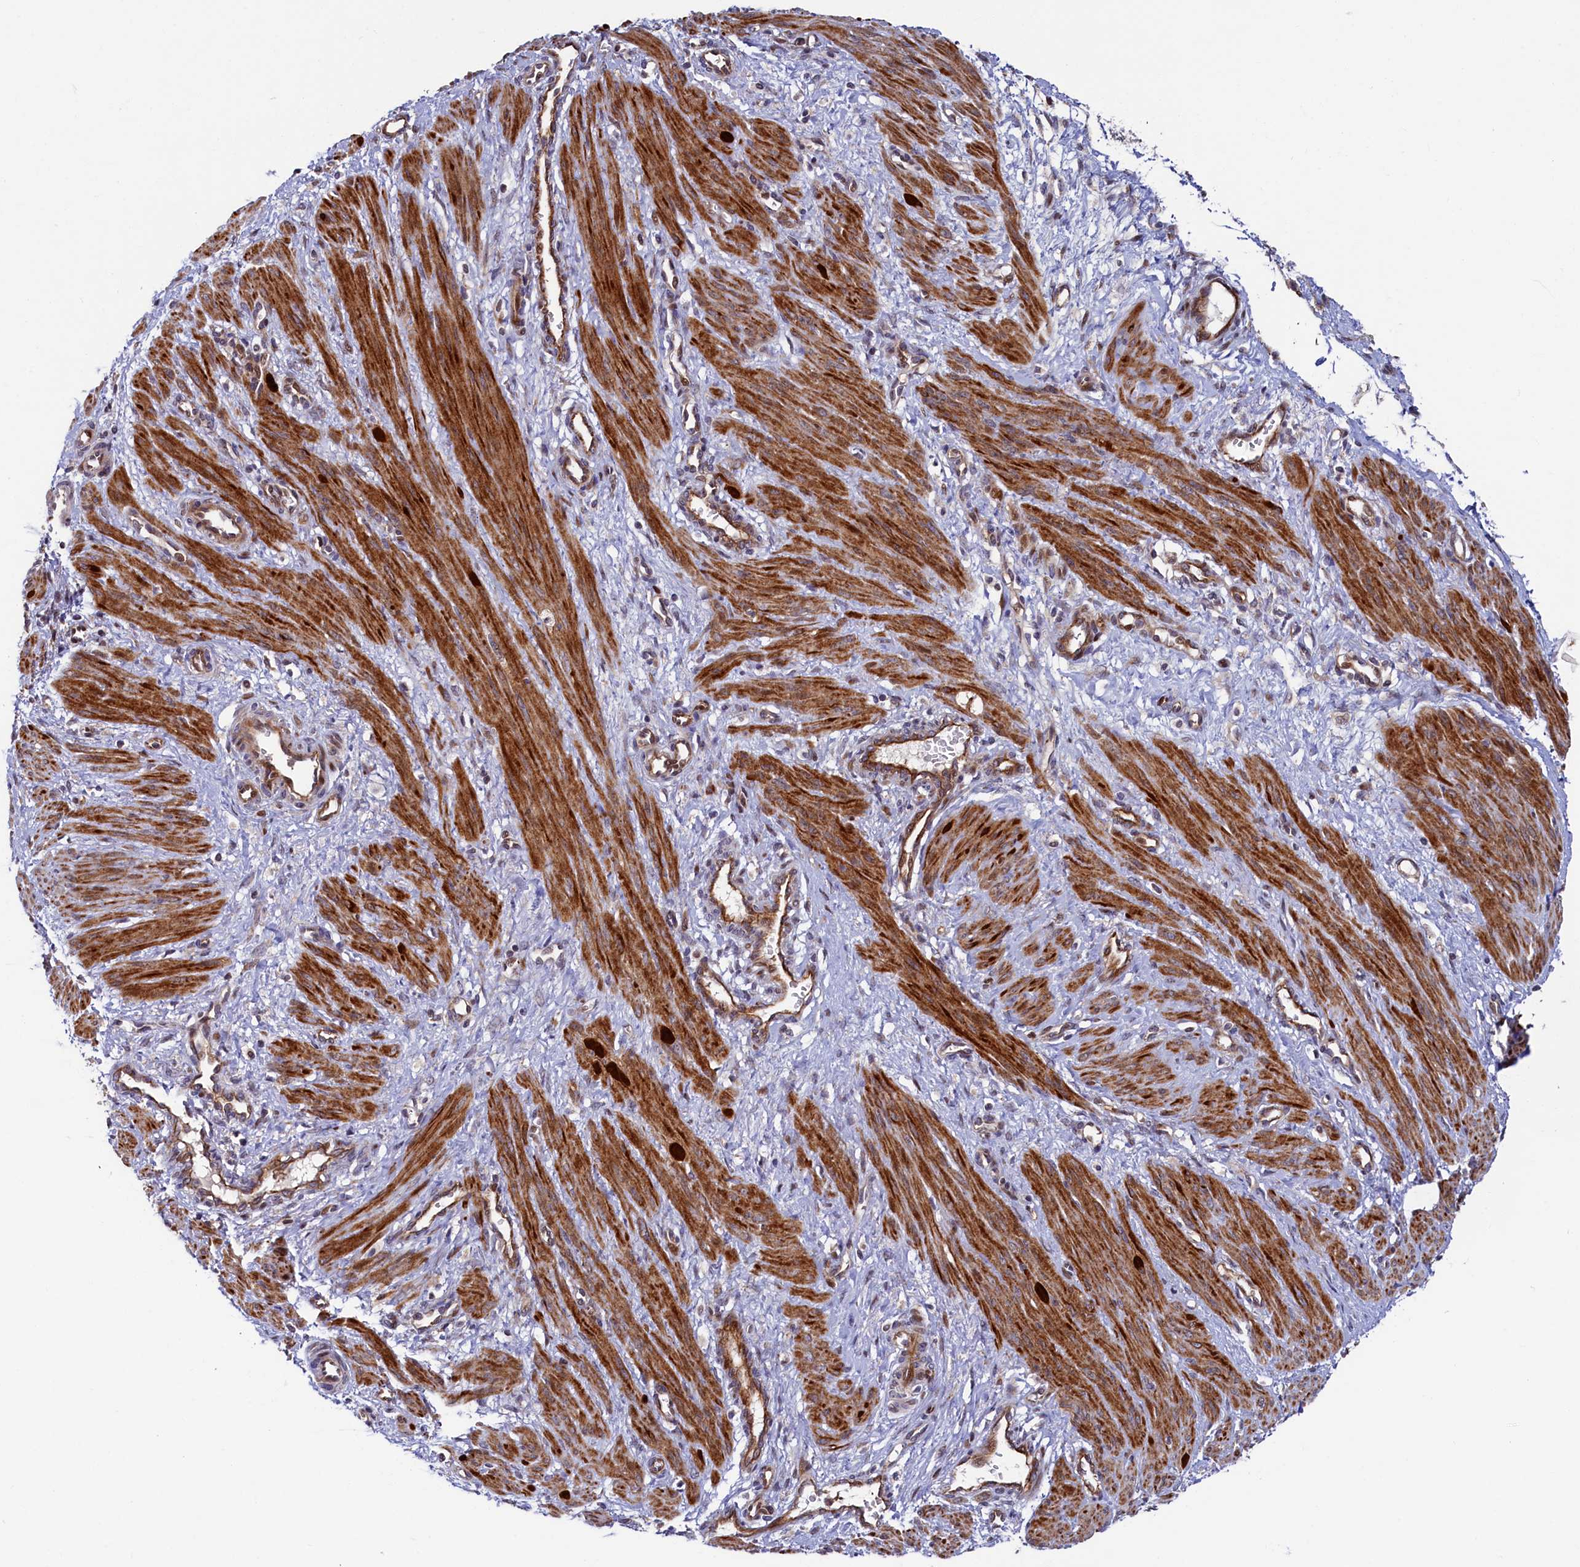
{"staining": {"intensity": "strong", "quantity": ">75%", "location": "cytoplasmic/membranous"}, "tissue": "smooth muscle", "cell_type": "Smooth muscle cells", "image_type": "normal", "snomed": [{"axis": "morphology", "description": "Normal tissue, NOS"}, {"axis": "topography", "description": "Endometrium"}], "caption": "The photomicrograph reveals immunohistochemical staining of benign smooth muscle. There is strong cytoplasmic/membranous positivity is appreciated in about >75% of smooth muscle cells.", "gene": "PIK3C3", "patient": {"sex": "female", "age": 33}}